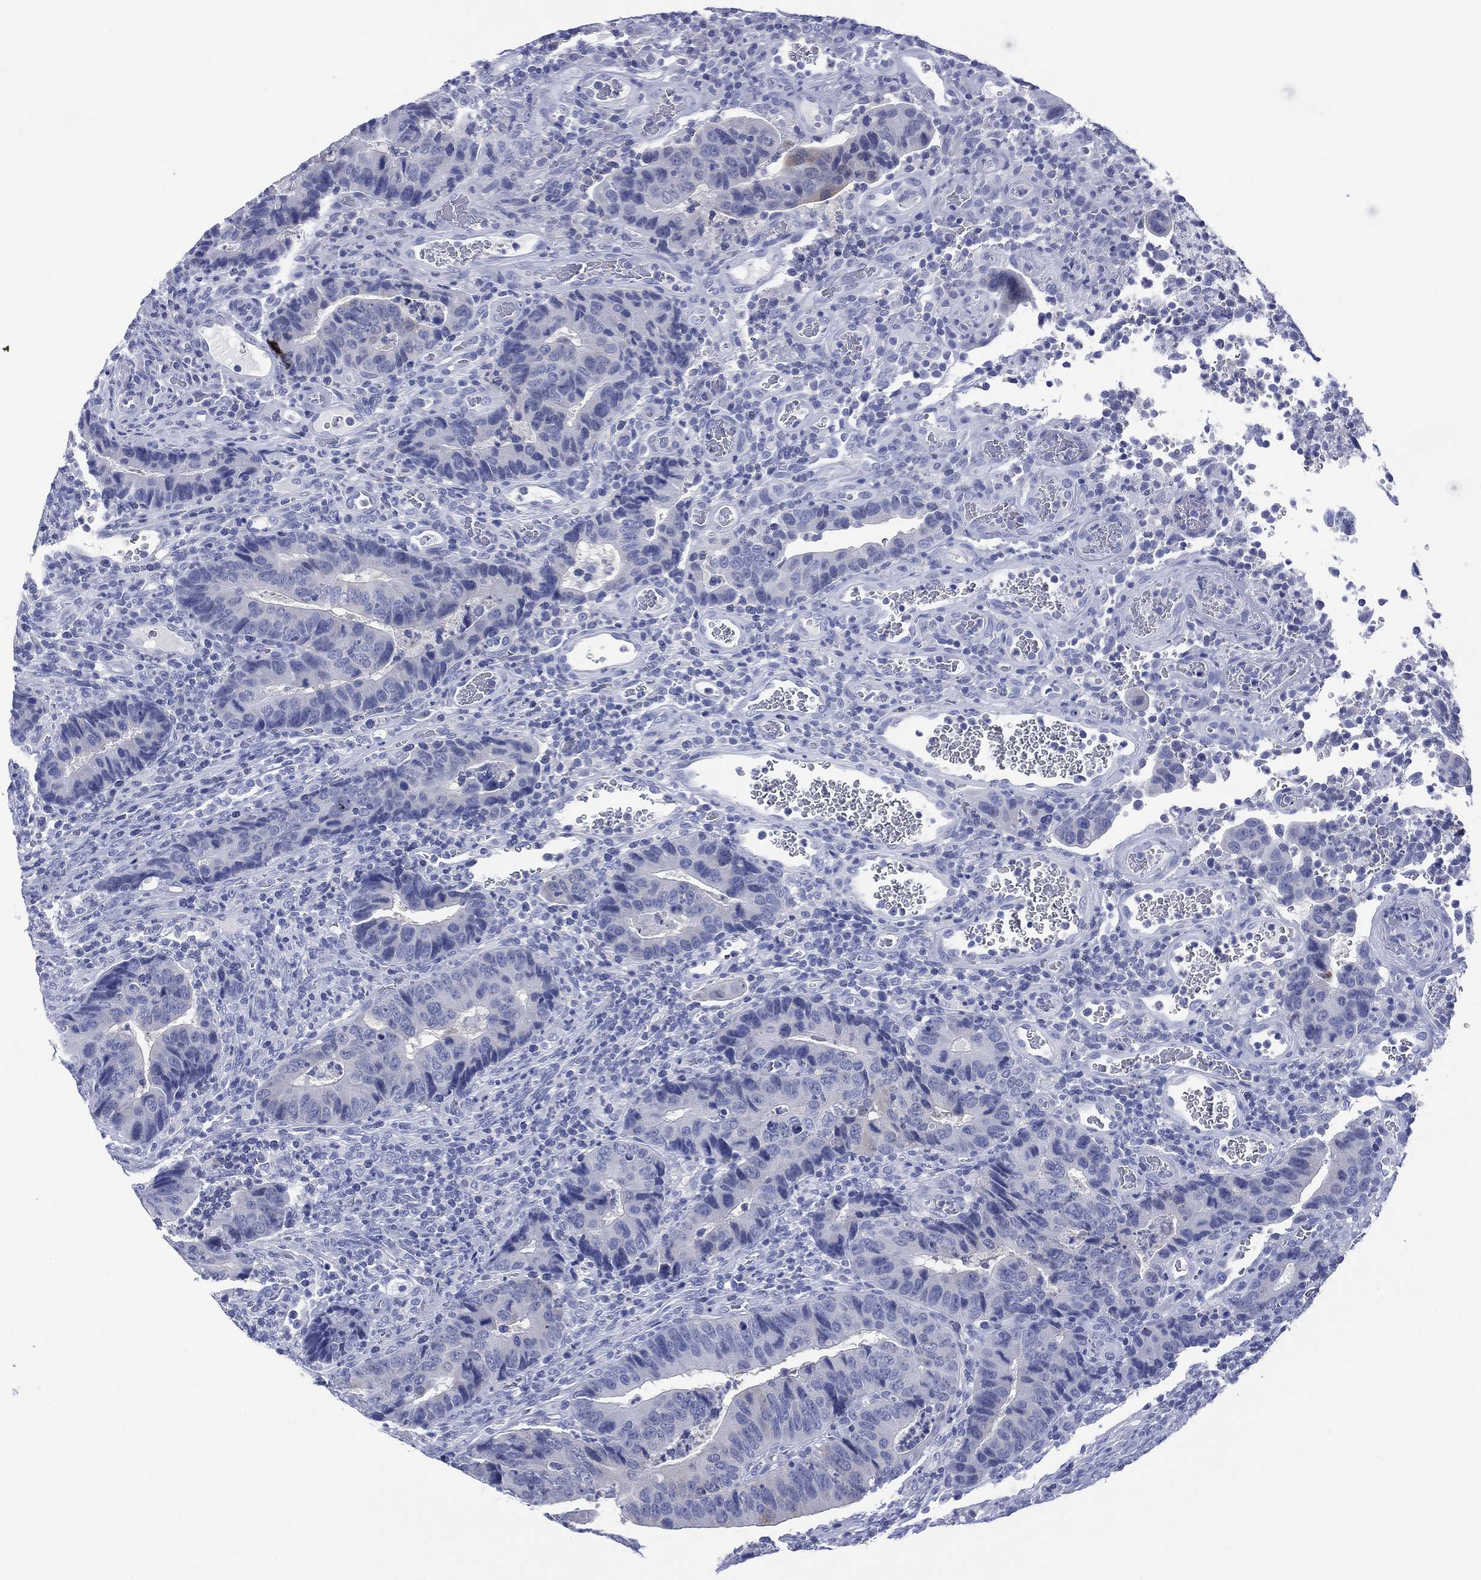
{"staining": {"intensity": "negative", "quantity": "none", "location": "none"}, "tissue": "colorectal cancer", "cell_type": "Tumor cells", "image_type": "cancer", "snomed": [{"axis": "morphology", "description": "Adenocarcinoma, NOS"}, {"axis": "topography", "description": "Colon"}], "caption": "Protein analysis of colorectal adenocarcinoma exhibits no significant expression in tumor cells. (DAB immunohistochemistry with hematoxylin counter stain).", "gene": "DSG1", "patient": {"sex": "female", "age": 56}}